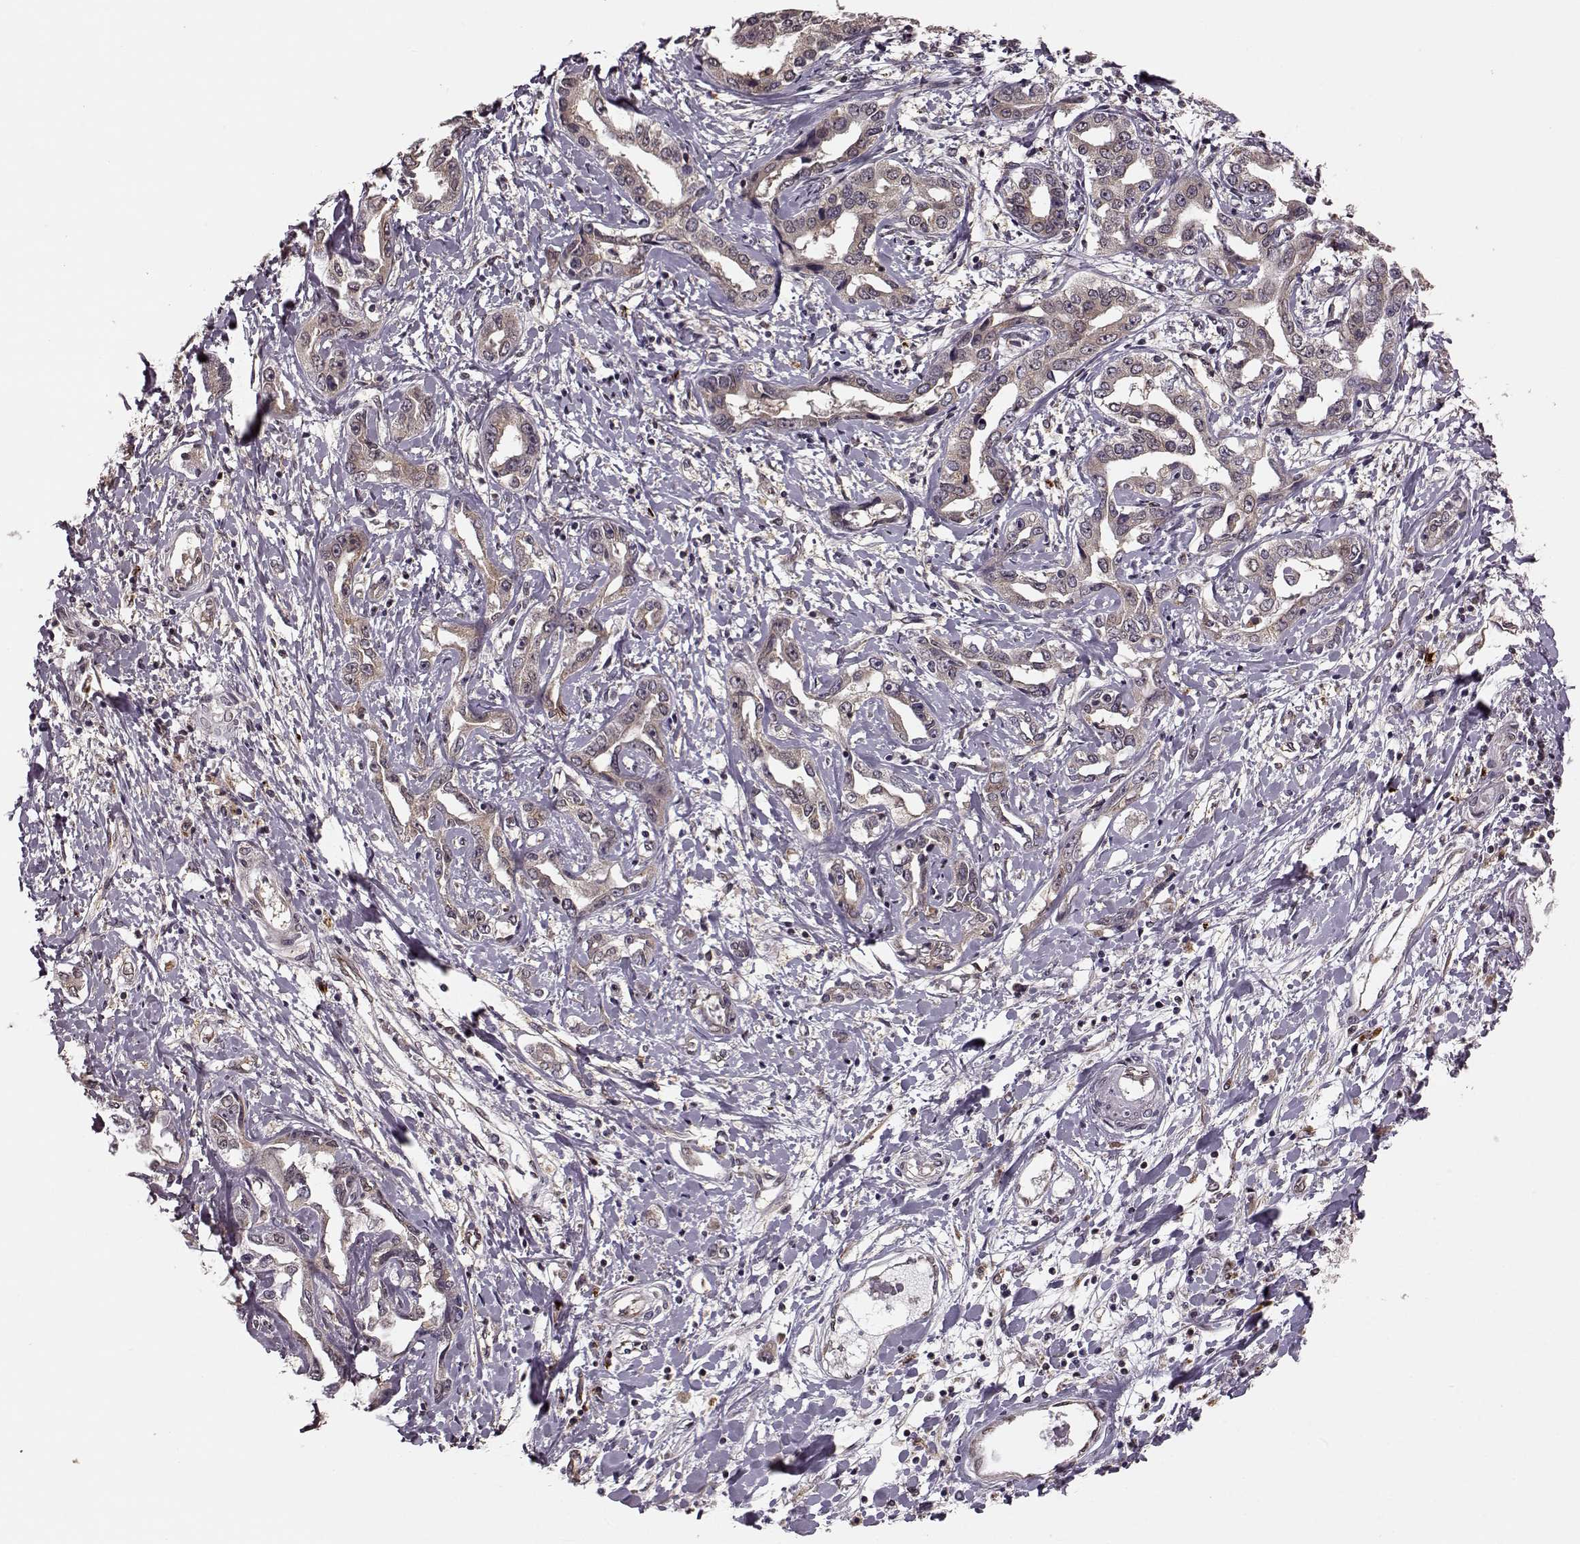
{"staining": {"intensity": "weak", "quantity": "25%-75%", "location": "cytoplasmic/membranous"}, "tissue": "liver cancer", "cell_type": "Tumor cells", "image_type": "cancer", "snomed": [{"axis": "morphology", "description": "Cholangiocarcinoma"}, {"axis": "topography", "description": "Liver"}], "caption": "This is a histology image of immunohistochemistry (IHC) staining of liver cancer (cholangiocarcinoma), which shows weak expression in the cytoplasmic/membranous of tumor cells.", "gene": "YIPF5", "patient": {"sex": "male", "age": 59}}